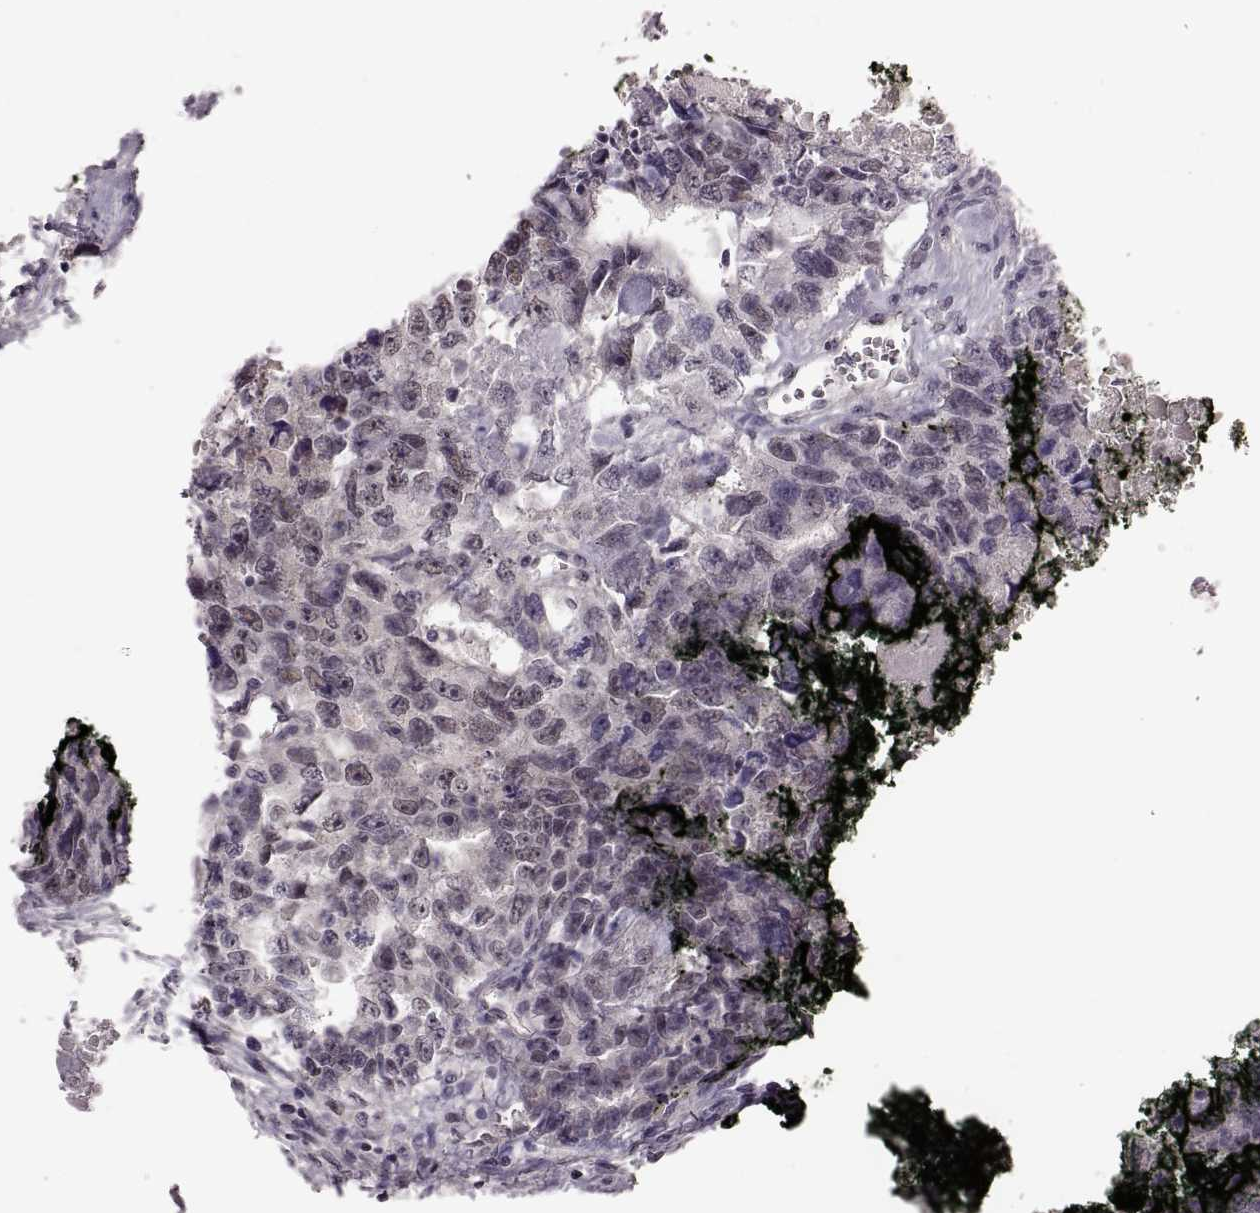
{"staining": {"intensity": "negative", "quantity": "none", "location": "none"}, "tissue": "testis cancer", "cell_type": "Tumor cells", "image_type": "cancer", "snomed": [{"axis": "morphology", "description": "Carcinoma, Embryonal, NOS"}, {"axis": "topography", "description": "Testis"}], "caption": "Immunohistochemistry (IHC) photomicrograph of neoplastic tissue: human testis cancer (embryonal carcinoma) stained with DAB reveals no significant protein positivity in tumor cells. (Stains: DAB (3,3'-diaminobenzidine) immunohistochemistry with hematoxylin counter stain, Microscopy: brightfield microscopy at high magnification).", "gene": "C10orf62", "patient": {"sex": "male", "age": 24}}